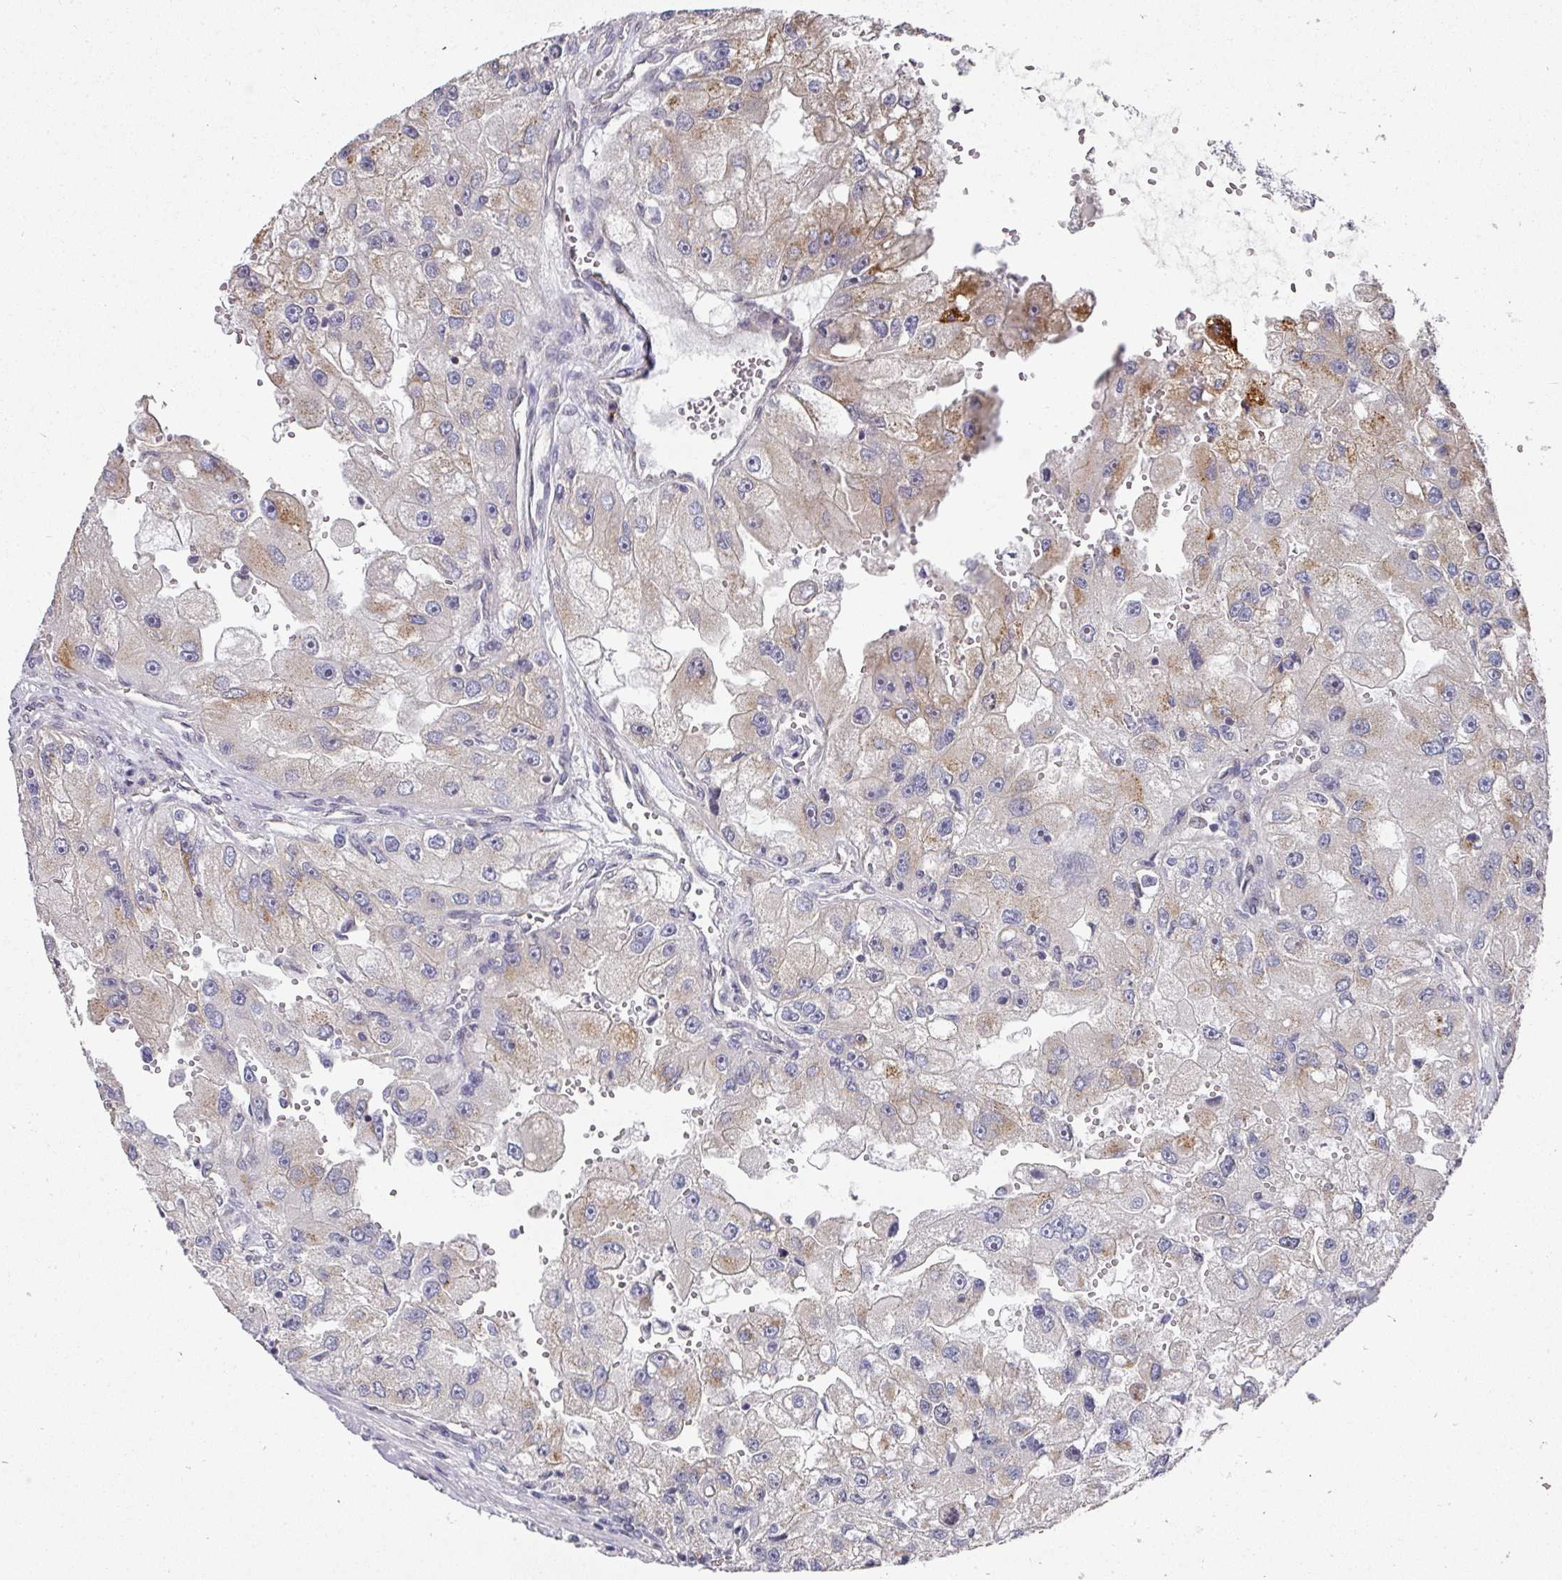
{"staining": {"intensity": "moderate", "quantity": "<25%", "location": "cytoplasmic/membranous"}, "tissue": "renal cancer", "cell_type": "Tumor cells", "image_type": "cancer", "snomed": [{"axis": "morphology", "description": "Adenocarcinoma, NOS"}, {"axis": "topography", "description": "Kidney"}], "caption": "High-power microscopy captured an immunohistochemistry (IHC) photomicrograph of renal cancer (adenocarcinoma), revealing moderate cytoplasmic/membranous staining in about <25% of tumor cells. (DAB (3,3'-diaminobenzidine) = brown stain, brightfield microscopy at high magnification).", "gene": "C18orf25", "patient": {"sex": "male", "age": 63}}